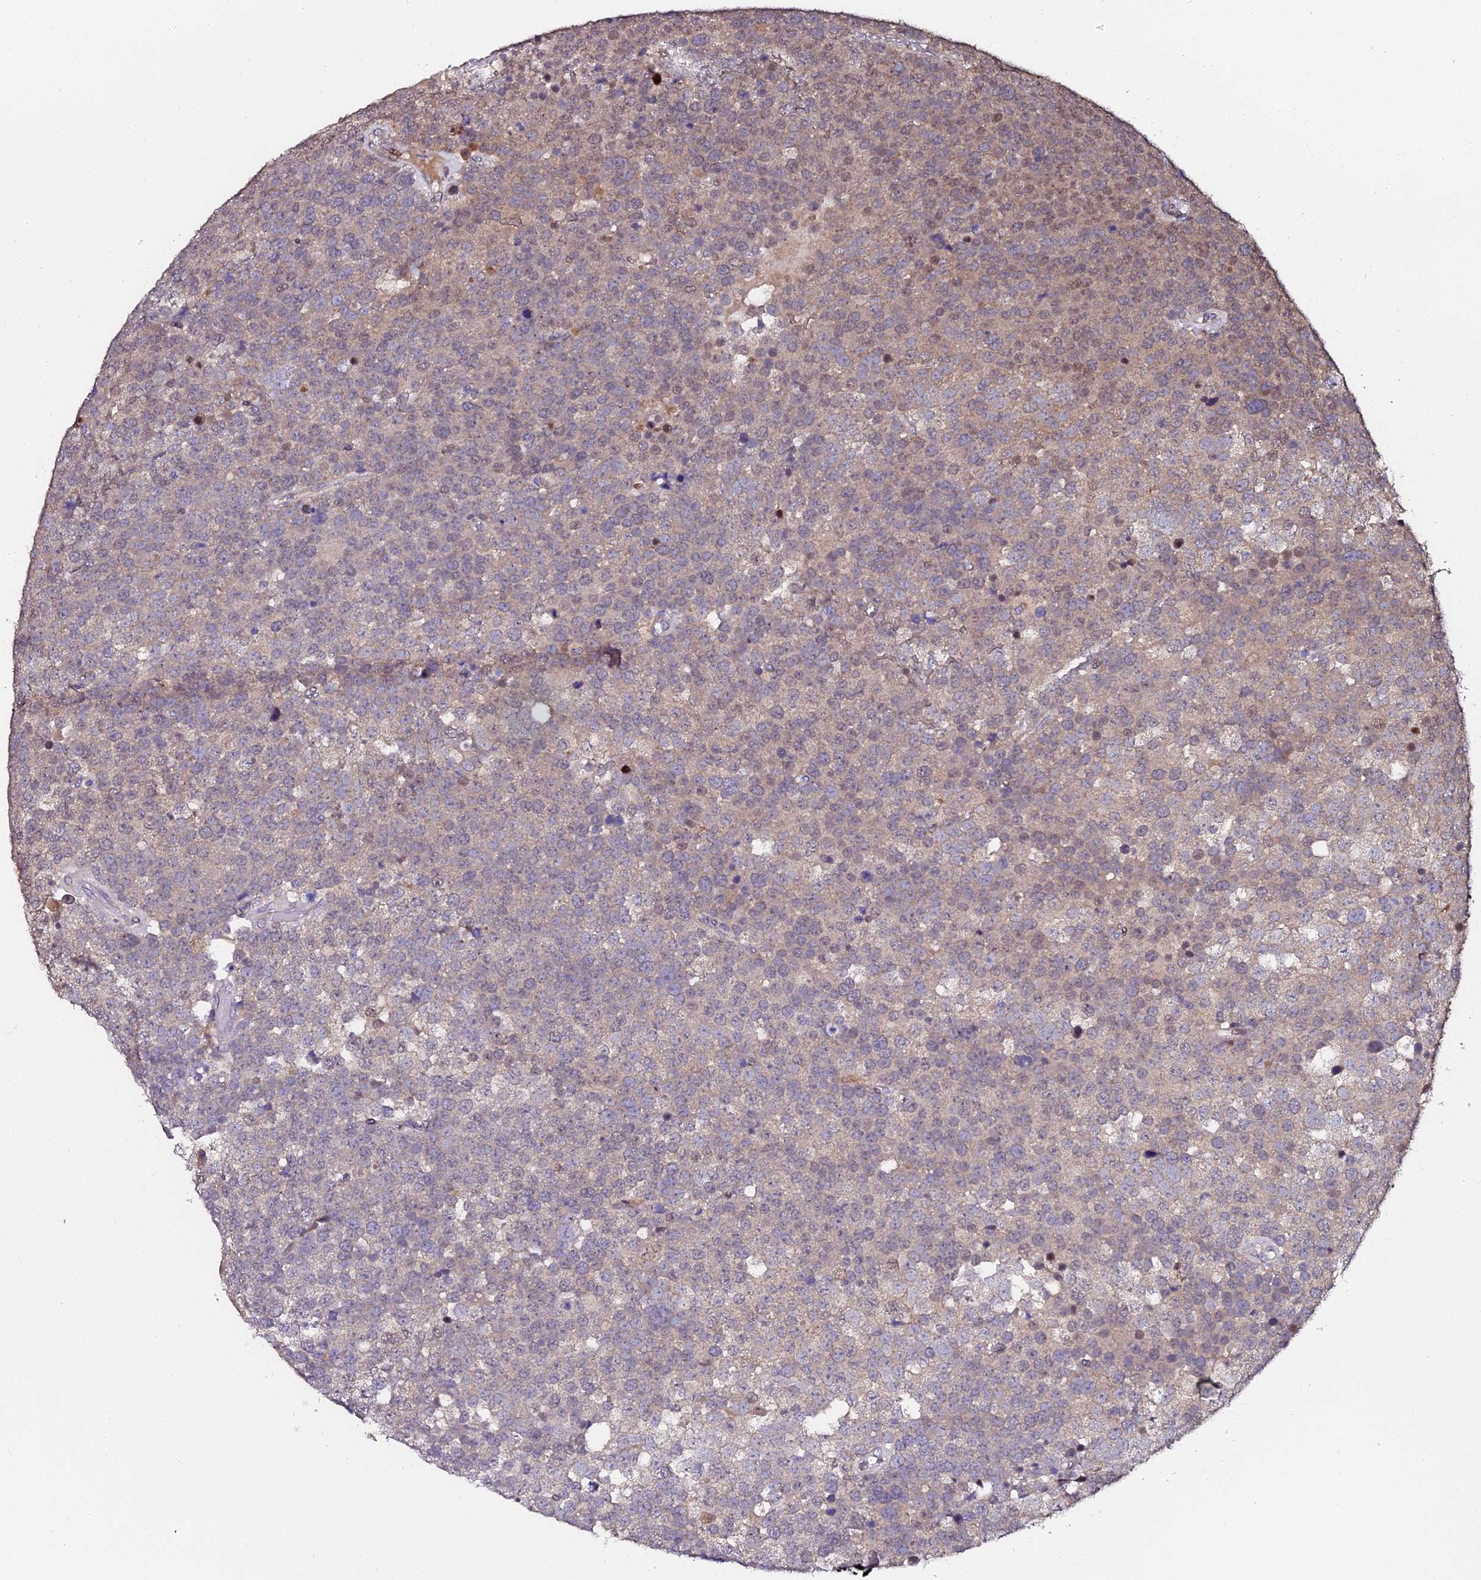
{"staining": {"intensity": "weak", "quantity": "<25%", "location": "nuclear"}, "tissue": "testis cancer", "cell_type": "Tumor cells", "image_type": "cancer", "snomed": [{"axis": "morphology", "description": "Seminoma, NOS"}, {"axis": "topography", "description": "Testis"}], "caption": "This is an immunohistochemistry histopathology image of human seminoma (testis). There is no expression in tumor cells.", "gene": "GPN3", "patient": {"sex": "male", "age": 71}}